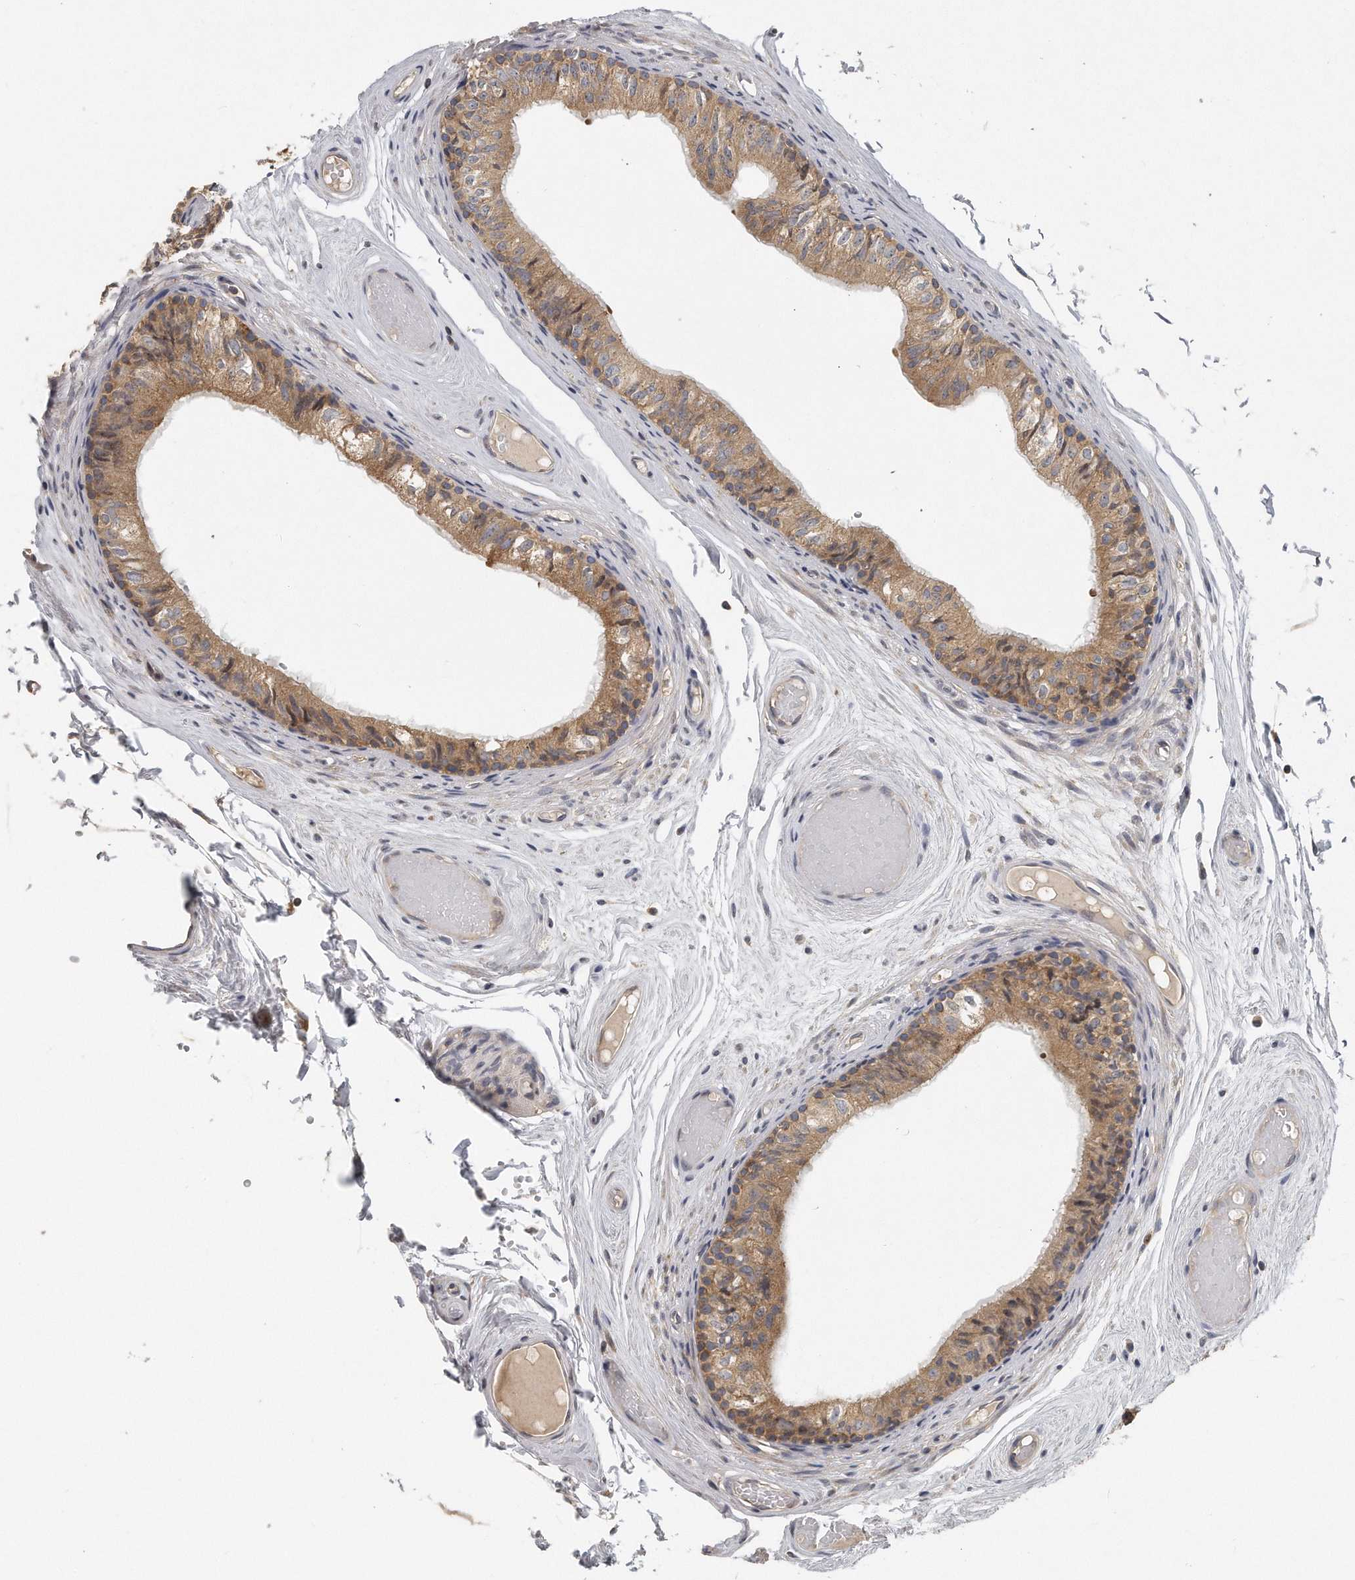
{"staining": {"intensity": "moderate", "quantity": ">75%", "location": "cytoplasmic/membranous"}, "tissue": "epididymis", "cell_type": "Glandular cells", "image_type": "normal", "snomed": [{"axis": "morphology", "description": "Normal tissue, NOS"}, {"axis": "topography", "description": "Epididymis"}], "caption": "This is a micrograph of IHC staining of unremarkable epididymis, which shows moderate staining in the cytoplasmic/membranous of glandular cells.", "gene": "EIF3I", "patient": {"sex": "male", "age": 79}}